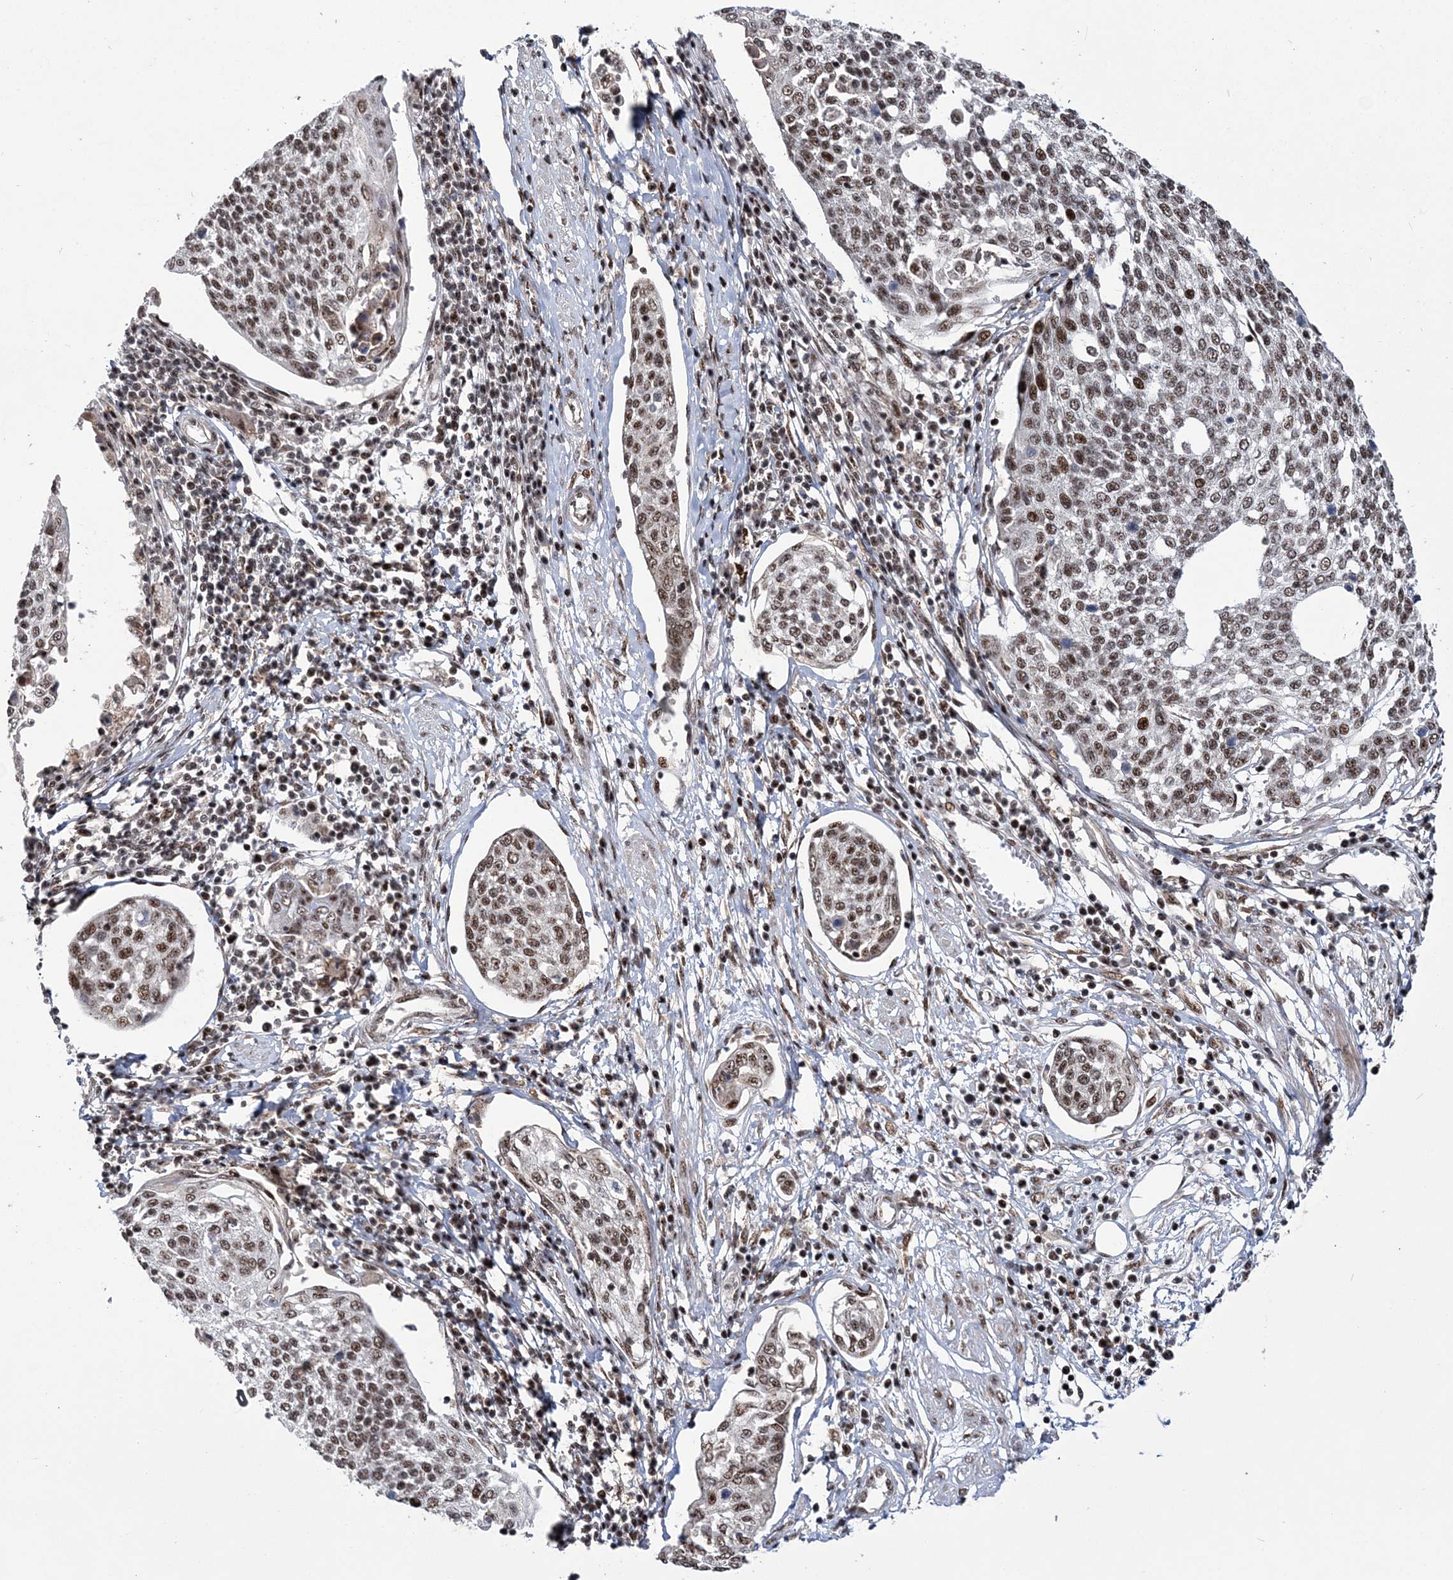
{"staining": {"intensity": "moderate", "quantity": "25%-75%", "location": "nuclear"}, "tissue": "cervical cancer", "cell_type": "Tumor cells", "image_type": "cancer", "snomed": [{"axis": "morphology", "description": "Squamous cell carcinoma, NOS"}, {"axis": "topography", "description": "Cervix"}], "caption": "A high-resolution photomicrograph shows immunohistochemistry (IHC) staining of cervical cancer (squamous cell carcinoma), which demonstrates moderate nuclear staining in approximately 25%-75% of tumor cells. (DAB (3,3'-diaminobenzidine) IHC with brightfield microscopy, high magnification).", "gene": "TATDN2", "patient": {"sex": "female", "age": 34}}